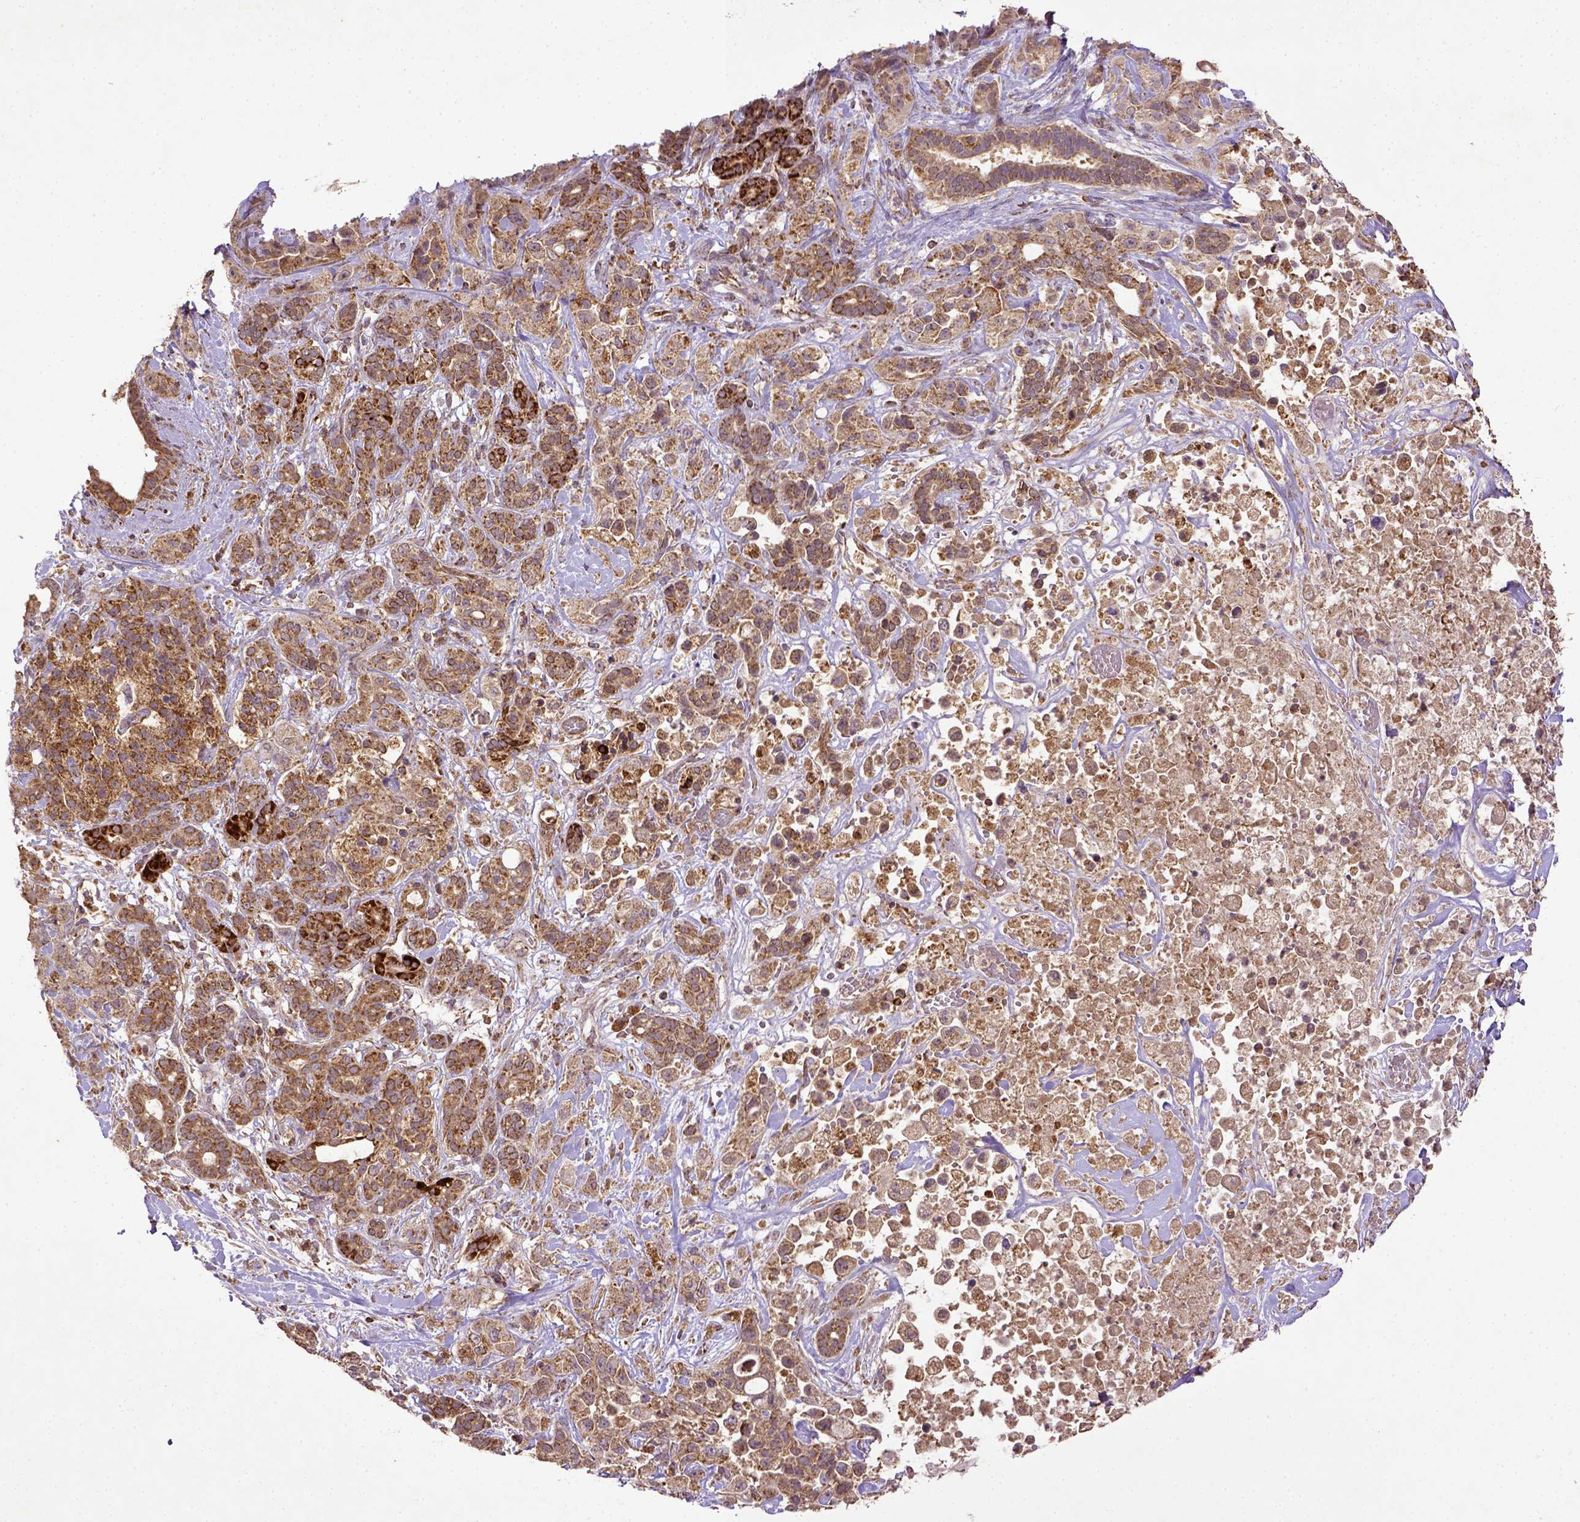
{"staining": {"intensity": "moderate", "quantity": ">75%", "location": "cytoplasmic/membranous"}, "tissue": "pancreatic cancer", "cell_type": "Tumor cells", "image_type": "cancer", "snomed": [{"axis": "morphology", "description": "Adenocarcinoma, NOS"}, {"axis": "topography", "description": "Pancreas"}], "caption": "Immunohistochemistry (IHC) image of neoplastic tissue: human pancreatic cancer (adenocarcinoma) stained using IHC displays medium levels of moderate protein expression localized specifically in the cytoplasmic/membranous of tumor cells, appearing as a cytoplasmic/membranous brown color.", "gene": "MT-CO1", "patient": {"sex": "male", "age": 44}}